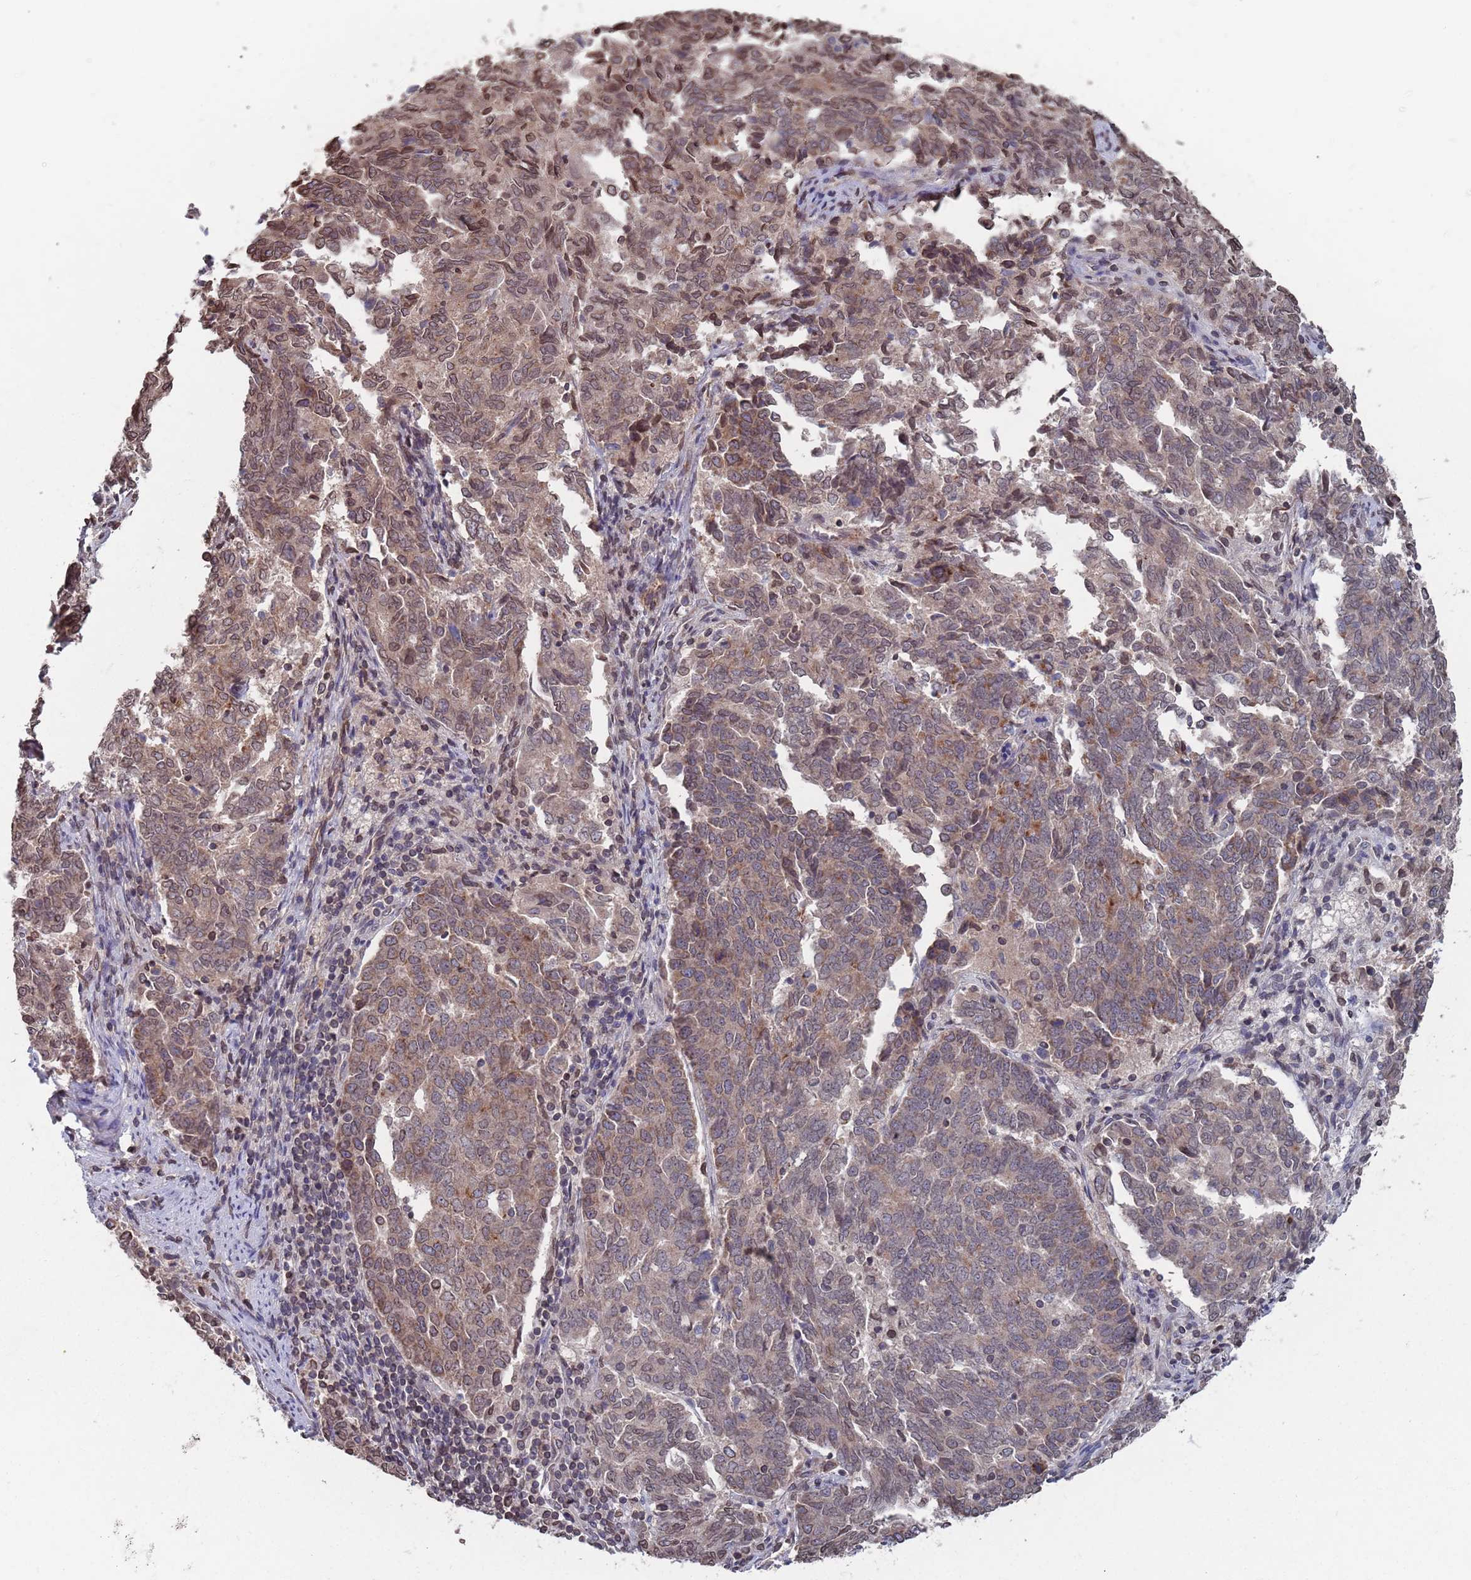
{"staining": {"intensity": "moderate", "quantity": "25%-75%", "location": "cytoplasmic/membranous,nuclear"}, "tissue": "endometrial cancer", "cell_type": "Tumor cells", "image_type": "cancer", "snomed": [{"axis": "morphology", "description": "Adenocarcinoma, NOS"}, {"axis": "topography", "description": "Endometrium"}], "caption": "A brown stain shows moderate cytoplasmic/membranous and nuclear staining of a protein in human endometrial cancer (adenocarcinoma) tumor cells.", "gene": "SDHAF3", "patient": {"sex": "female", "age": 80}}